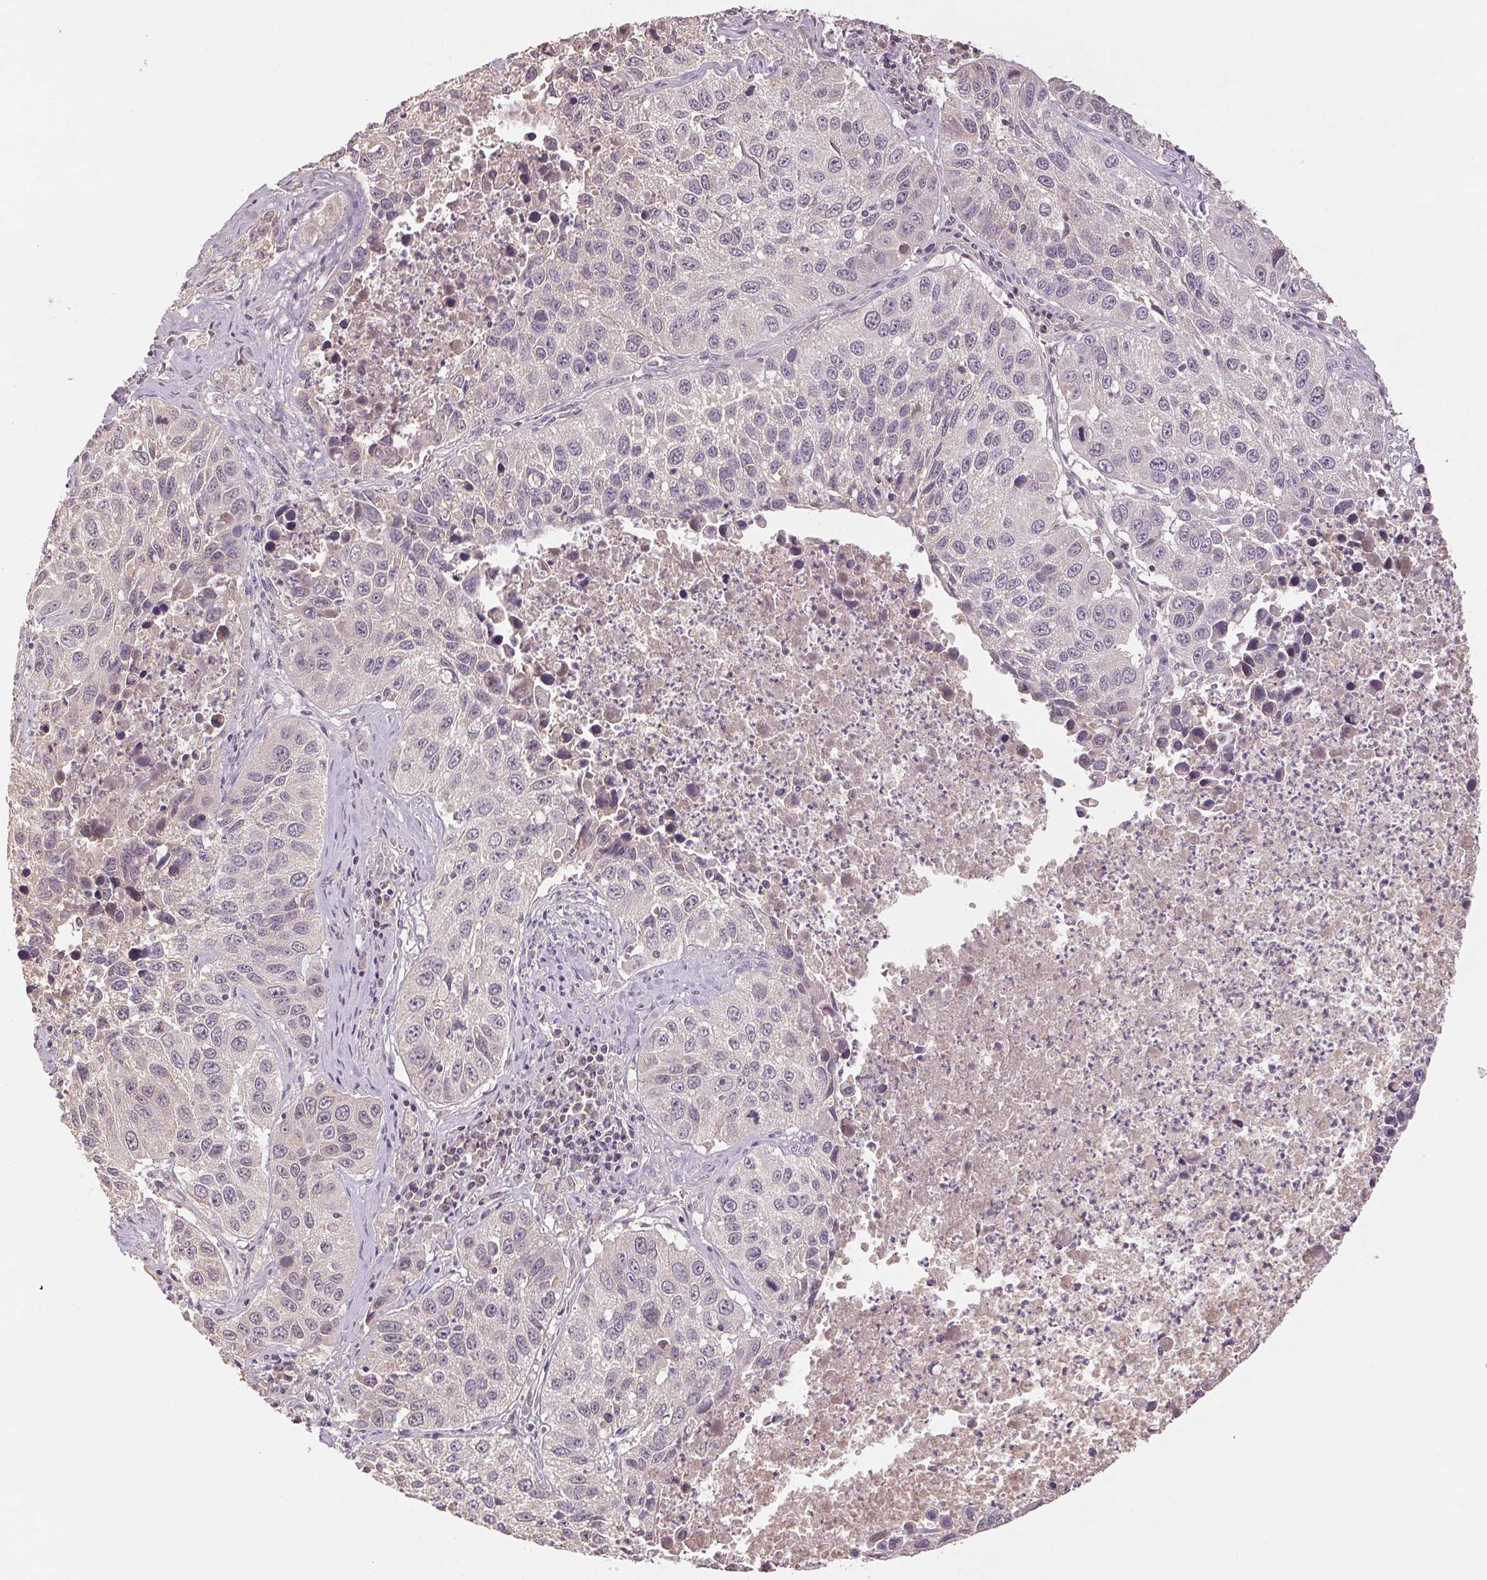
{"staining": {"intensity": "negative", "quantity": "none", "location": "none"}, "tissue": "lung cancer", "cell_type": "Tumor cells", "image_type": "cancer", "snomed": [{"axis": "morphology", "description": "Squamous cell carcinoma, NOS"}, {"axis": "topography", "description": "Lung"}], "caption": "Lung squamous cell carcinoma was stained to show a protein in brown. There is no significant positivity in tumor cells.", "gene": "COX14", "patient": {"sex": "female", "age": 61}}